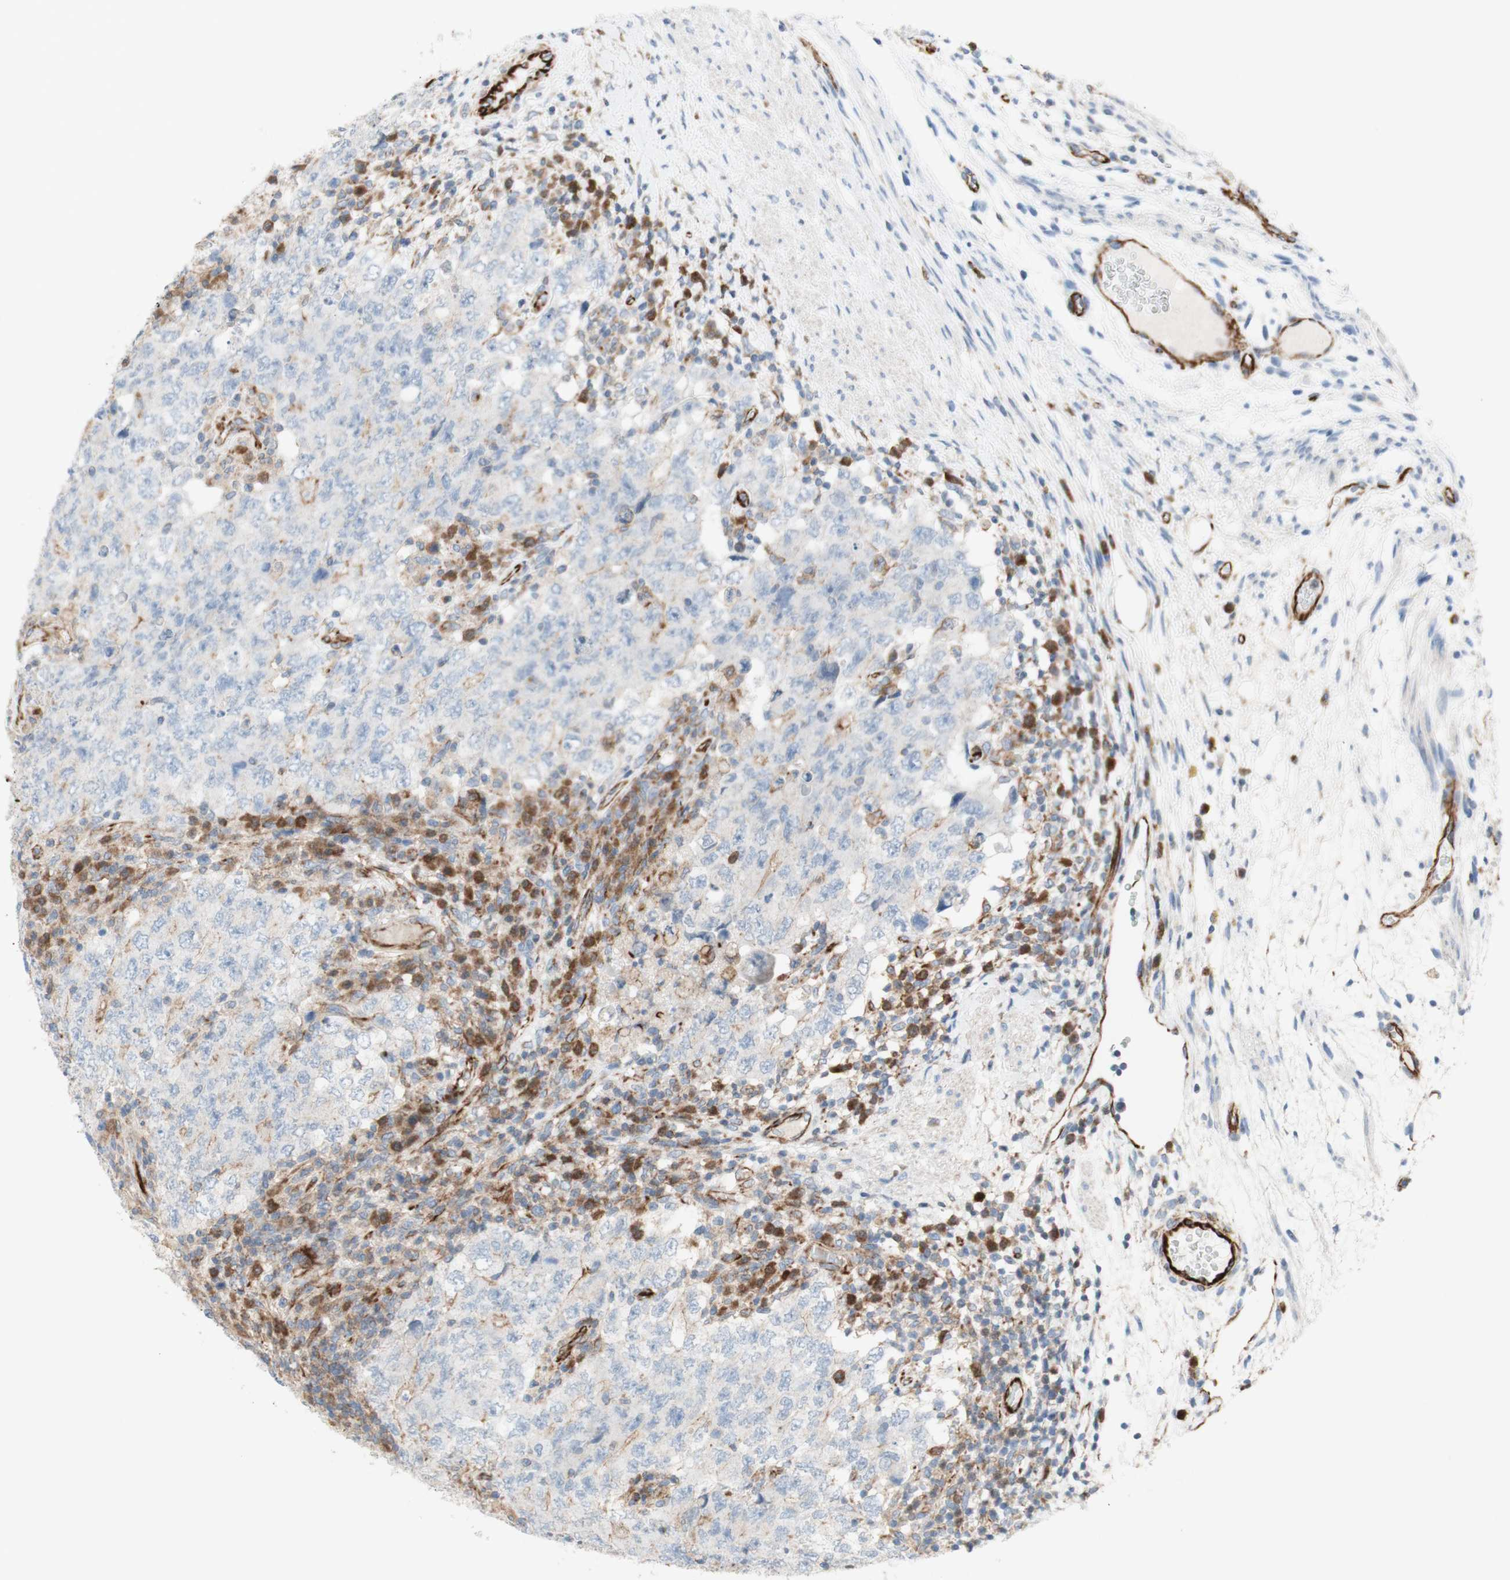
{"staining": {"intensity": "weak", "quantity": "25%-75%", "location": "cytoplasmic/membranous"}, "tissue": "testis cancer", "cell_type": "Tumor cells", "image_type": "cancer", "snomed": [{"axis": "morphology", "description": "Carcinoma, Embryonal, NOS"}, {"axis": "topography", "description": "Testis"}], "caption": "Human testis embryonal carcinoma stained with a protein marker displays weak staining in tumor cells.", "gene": "POU2AF1", "patient": {"sex": "male", "age": 26}}